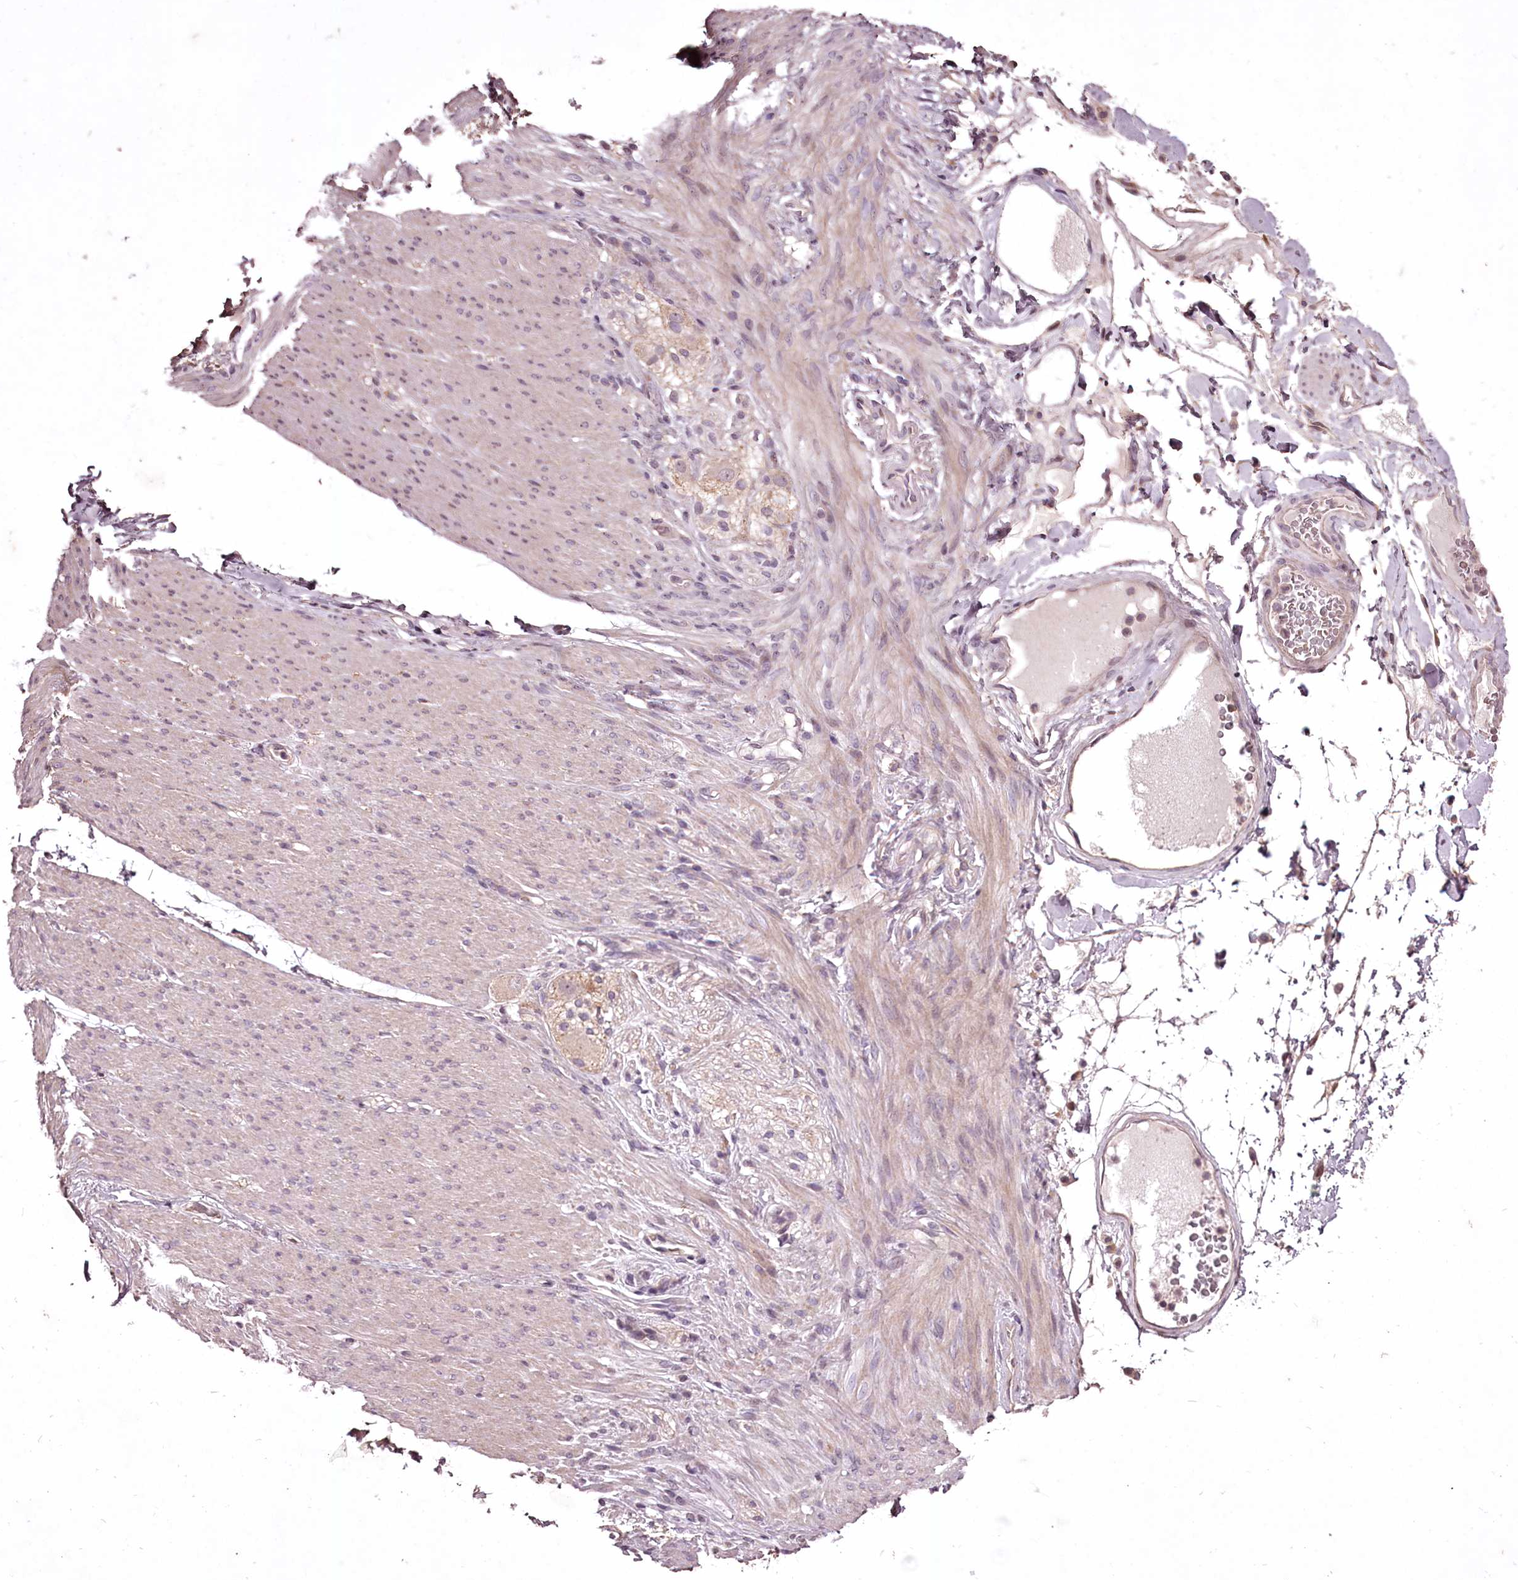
{"staining": {"intensity": "negative", "quantity": "none", "location": "none"}, "tissue": "adipose tissue", "cell_type": "Adipocytes", "image_type": "normal", "snomed": [{"axis": "morphology", "description": "Normal tissue, NOS"}, {"axis": "topography", "description": "Colon"}, {"axis": "topography", "description": "Peripheral nerve tissue"}], "caption": "IHC micrograph of normal adipose tissue stained for a protein (brown), which exhibits no staining in adipocytes.", "gene": "ADRA1D", "patient": {"sex": "female", "age": 61}}